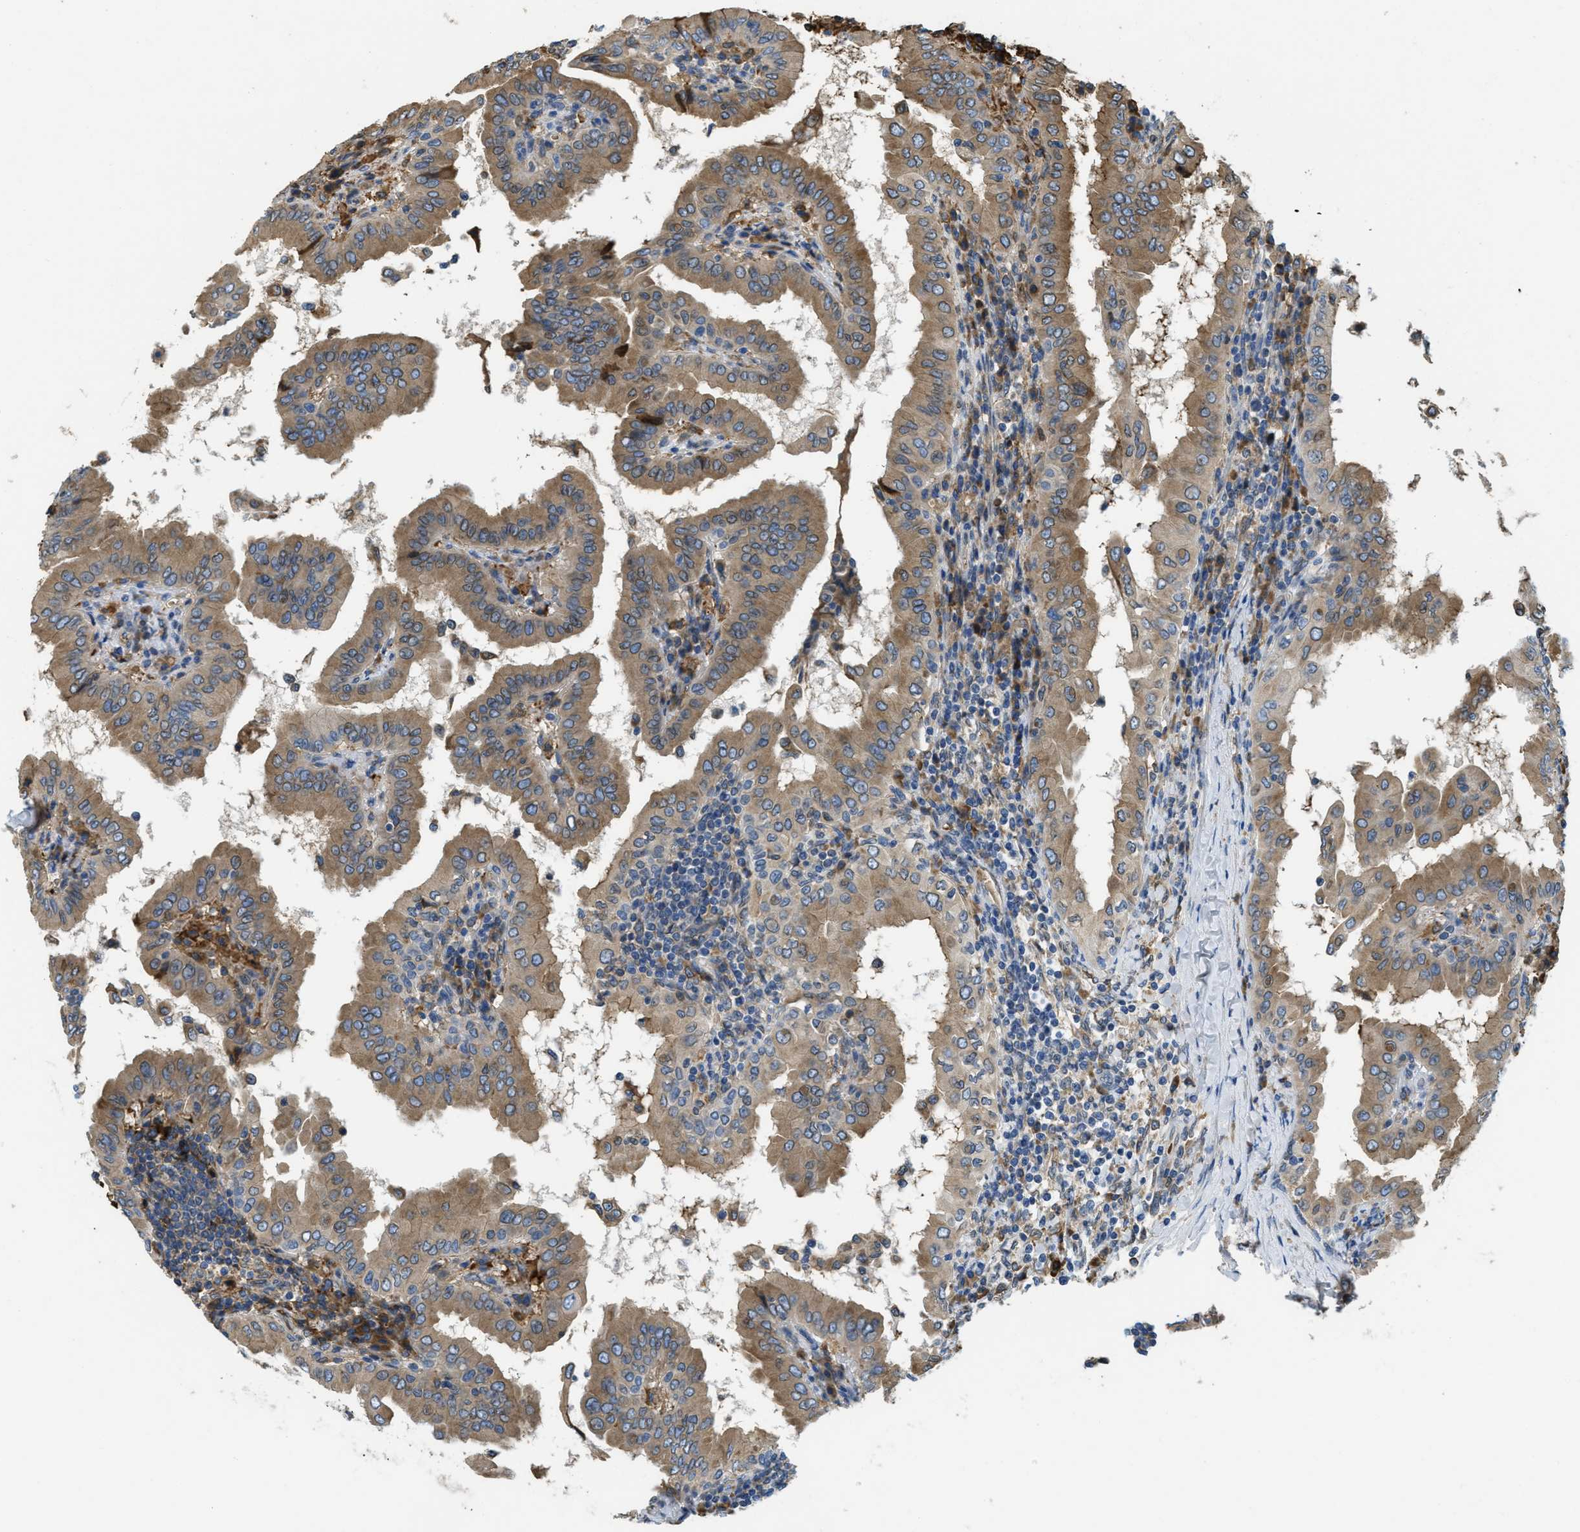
{"staining": {"intensity": "moderate", "quantity": ">75%", "location": "cytoplasmic/membranous"}, "tissue": "thyroid cancer", "cell_type": "Tumor cells", "image_type": "cancer", "snomed": [{"axis": "morphology", "description": "Papillary adenocarcinoma, NOS"}, {"axis": "topography", "description": "Thyroid gland"}], "caption": "The micrograph demonstrates staining of thyroid cancer (papillary adenocarcinoma), revealing moderate cytoplasmic/membranous protein staining (brown color) within tumor cells.", "gene": "MPDU1", "patient": {"sex": "male", "age": 33}}